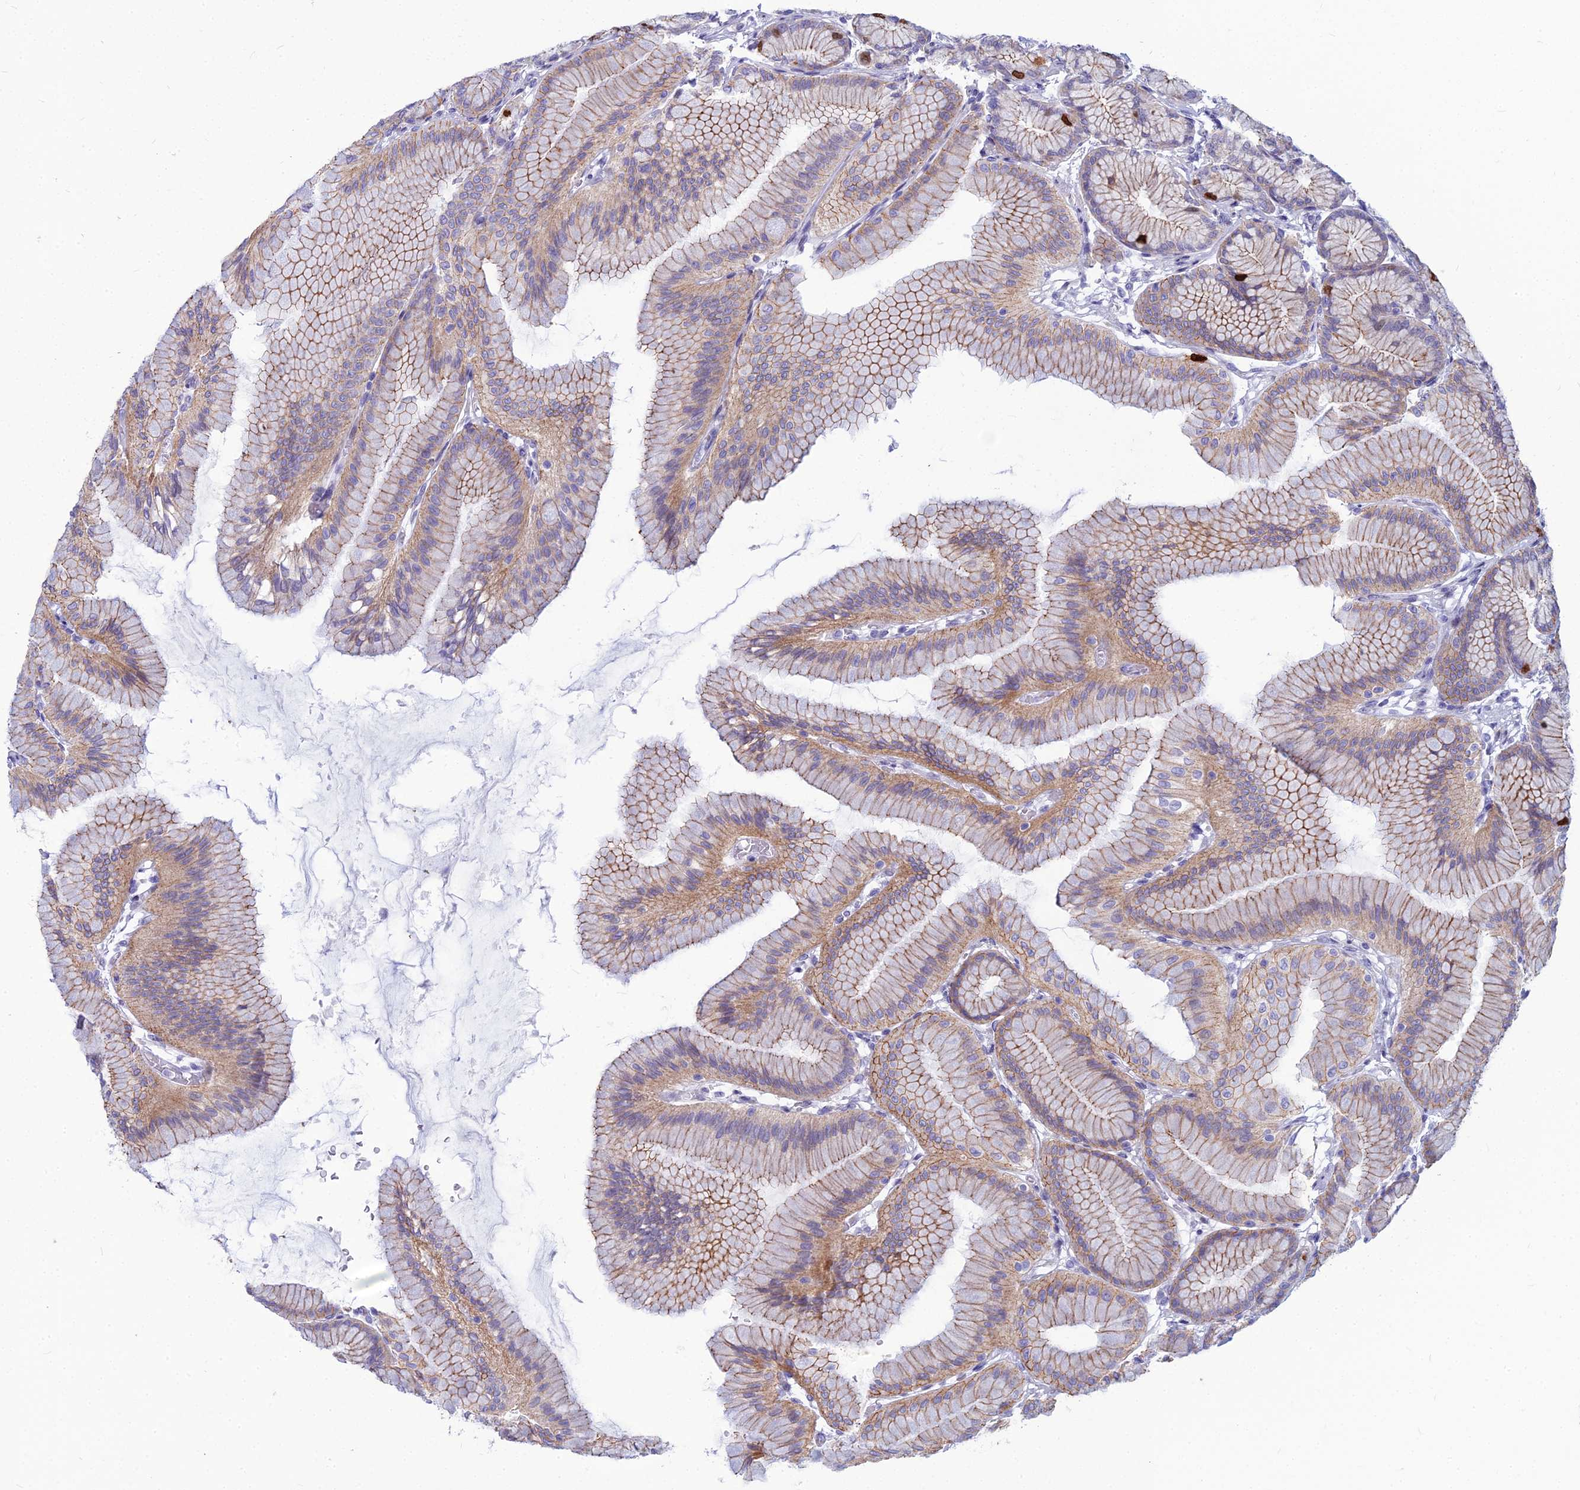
{"staining": {"intensity": "strong", "quantity": "<25%", "location": "cytoplasmic/membranous,nuclear"}, "tissue": "stomach", "cell_type": "Glandular cells", "image_type": "normal", "snomed": [{"axis": "morphology", "description": "Normal tissue, NOS"}, {"axis": "morphology", "description": "Adenocarcinoma, NOS"}, {"axis": "morphology", "description": "Adenocarcinoma, High grade"}, {"axis": "topography", "description": "Stomach, upper"}, {"axis": "topography", "description": "Stomach"}], "caption": "Glandular cells demonstrate medium levels of strong cytoplasmic/membranous,nuclear positivity in approximately <25% of cells in normal human stomach.", "gene": "ENSG00000285920", "patient": {"sex": "female", "age": 65}}